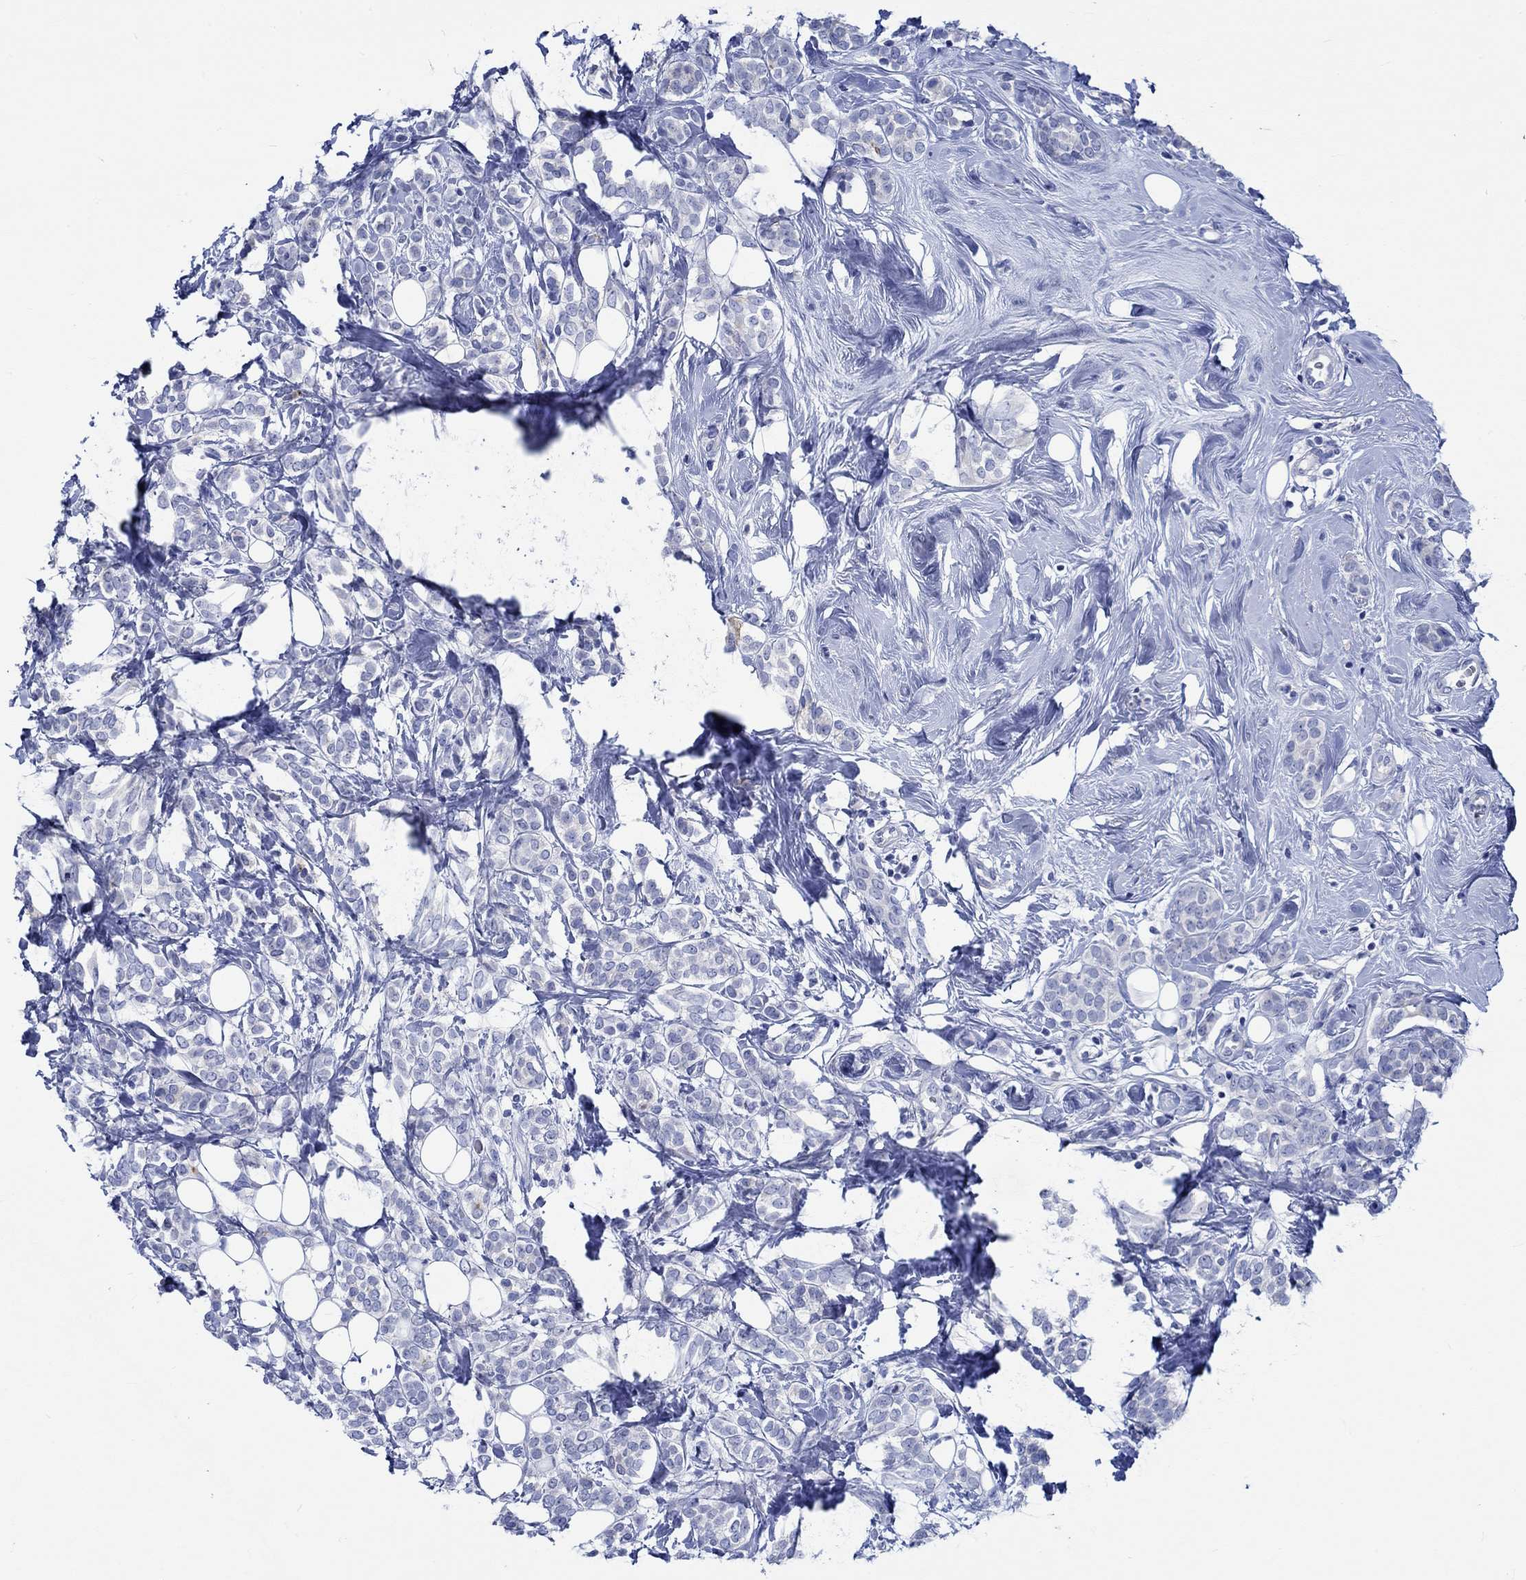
{"staining": {"intensity": "negative", "quantity": "none", "location": "none"}, "tissue": "breast cancer", "cell_type": "Tumor cells", "image_type": "cancer", "snomed": [{"axis": "morphology", "description": "Lobular carcinoma"}, {"axis": "topography", "description": "Breast"}], "caption": "There is no significant staining in tumor cells of breast cancer.", "gene": "PTPRN2", "patient": {"sex": "female", "age": 49}}